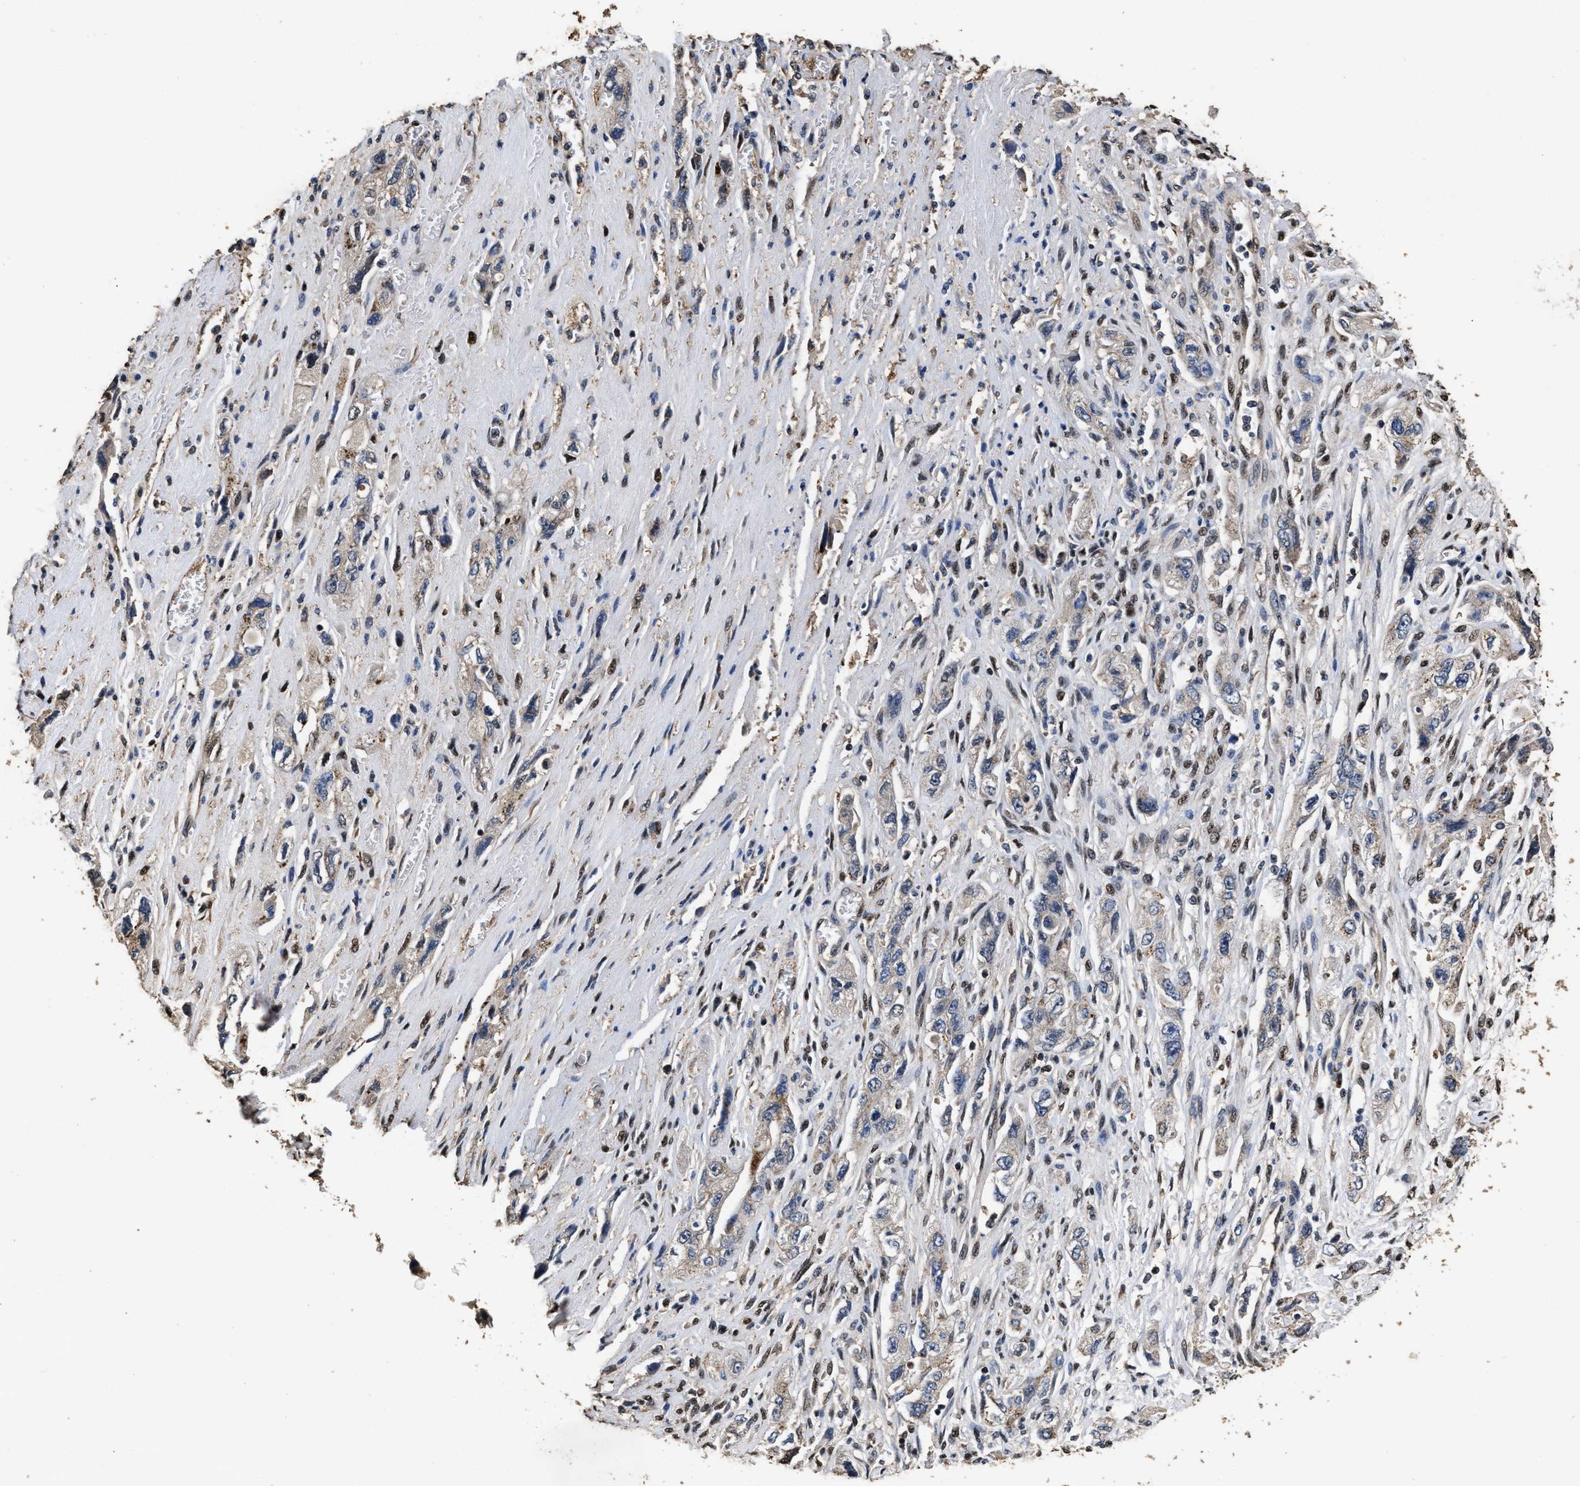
{"staining": {"intensity": "moderate", "quantity": "25%-75%", "location": "cytoplasmic/membranous"}, "tissue": "pancreatic cancer", "cell_type": "Tumor cells", "image_type": "cancer", "snomed": [{"axis": "morphology", "description": "Adenocarcinoma, NOS"}, {"axis": "topography", "description": "Pancreas"}], "caption": "Human pancreatic cancer (adenocarcinoma) stained for a protein (brown) demonstrates moderate cytoplasmic/membranous positive expression in approximately 25%-75% of tumor cells.", "gene": "TPST2", "patient": {"sex": "female", "age": 73}}